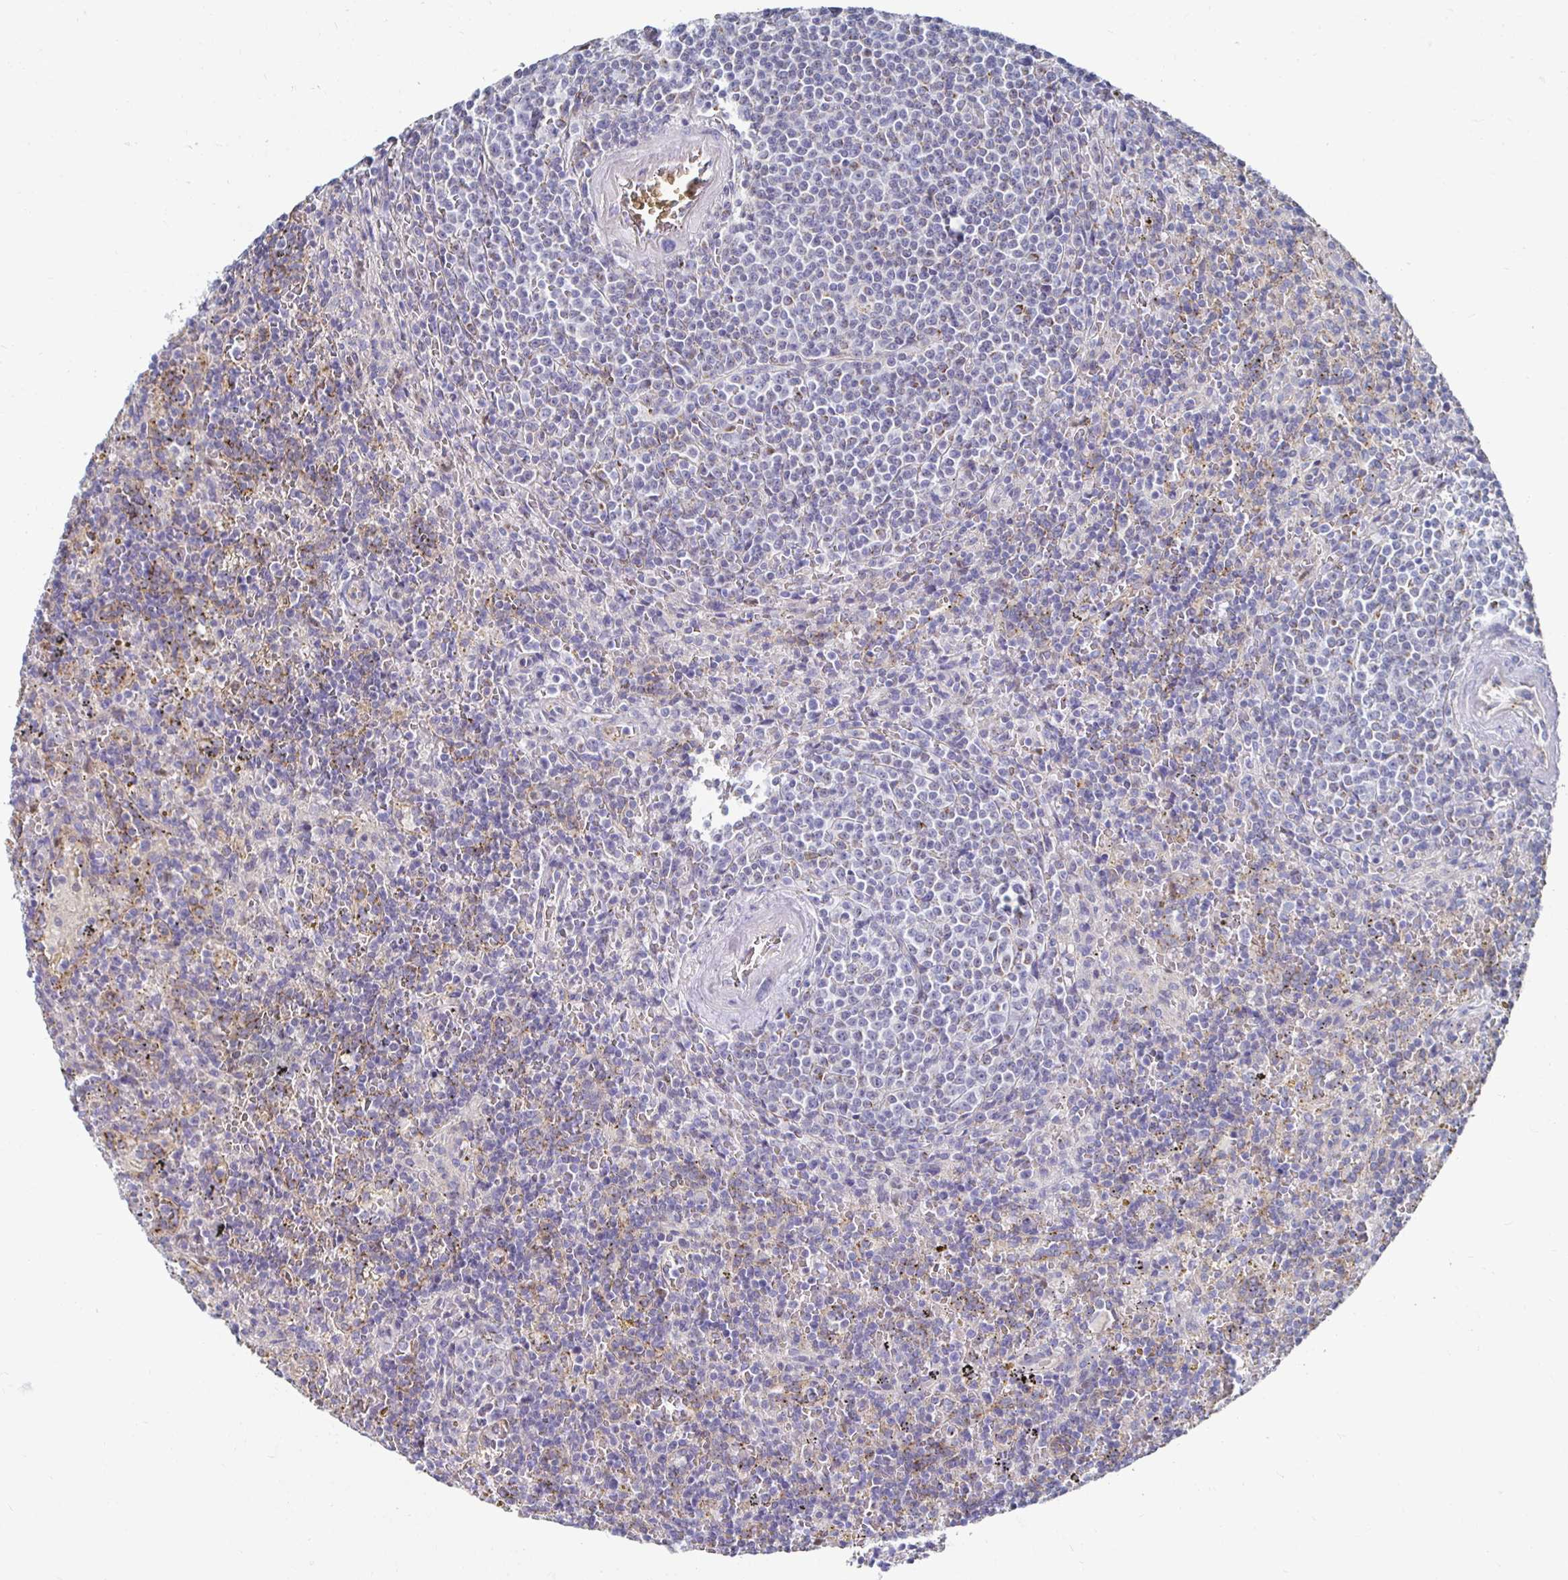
{"staining": {"intensity": "negative", "quantity": "none", "location": "none"}, "tissue": "lymphoma", "cell_type": "Tumor cells", "image_type": "cancer", "snomed": [{"axis": "morphology", "description": "Malignant lymphoma, non-Hodgkin's type, Low grade"}, {"axis": "topography", "description": "Spleen"}], "caption": "A micrograph of lymphoma stained for a protein displays no brown staining in tumor cells. The staining is performed using DAB (3,3'-diaminobenzidine) brown chromogen with nuclei counter-stained in using hematoxylin.", "gene": "NOCT", "patient": {"sex": "male", "age": 67}}